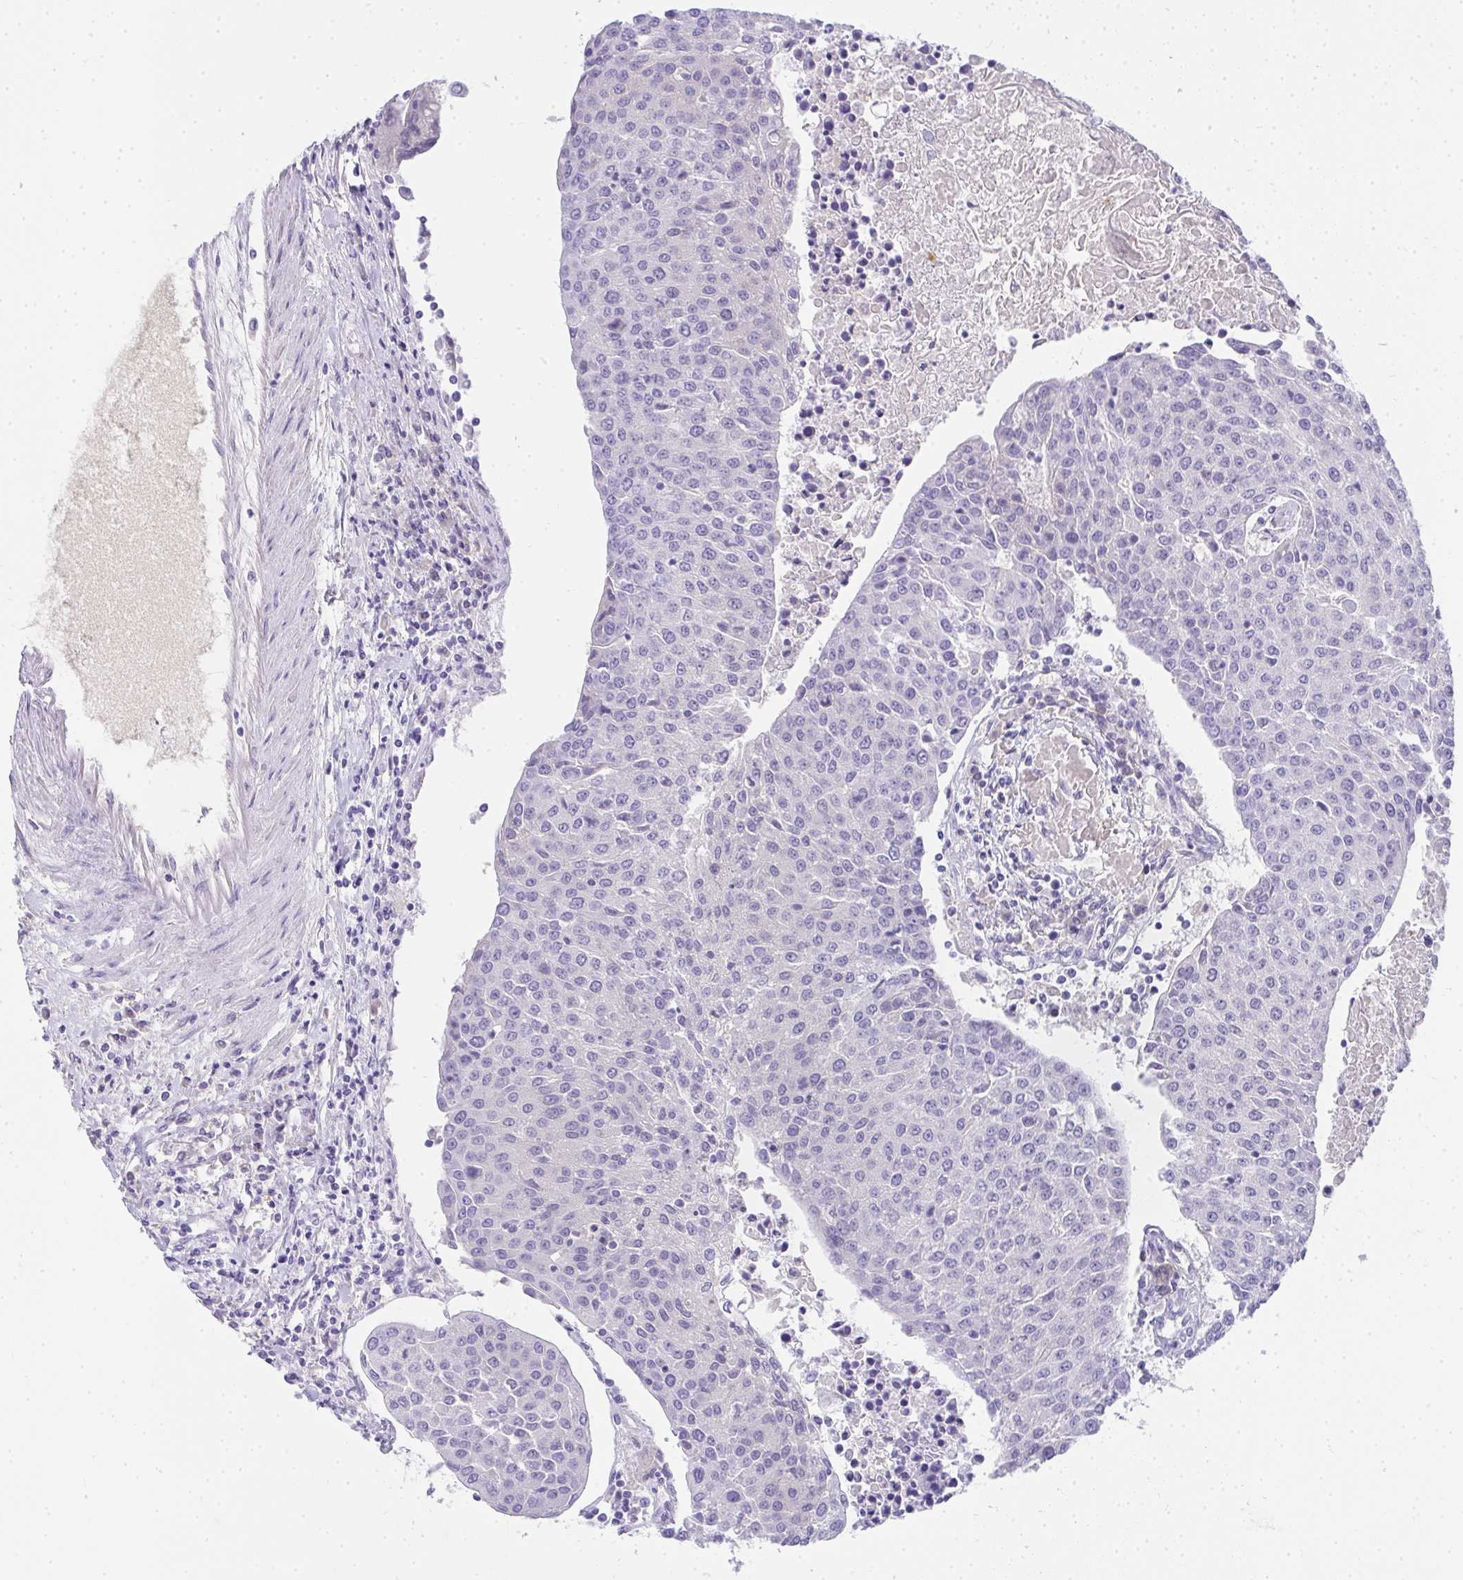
{"staining": {"intensity": "negative", "quantity": "none", "location": "none"}, "tissue": "urothelial cancer", "cell_type": "Tumor cells", "image_type": "cancer", "snomed": [{"axis": "morphology", "description": "Urothelial carcinoma, High grade"}, {"axis": "topography", "description": "Urinary bladder"}], "caption": "An IHC micrograph of urothelial carcinoma (high-grade) is shown. There is no staining in tumor cells of urothelial carcinoma (high-grade).", "gene": "ZSWIM3", "patient": {"sex": "female", "age": 85}}